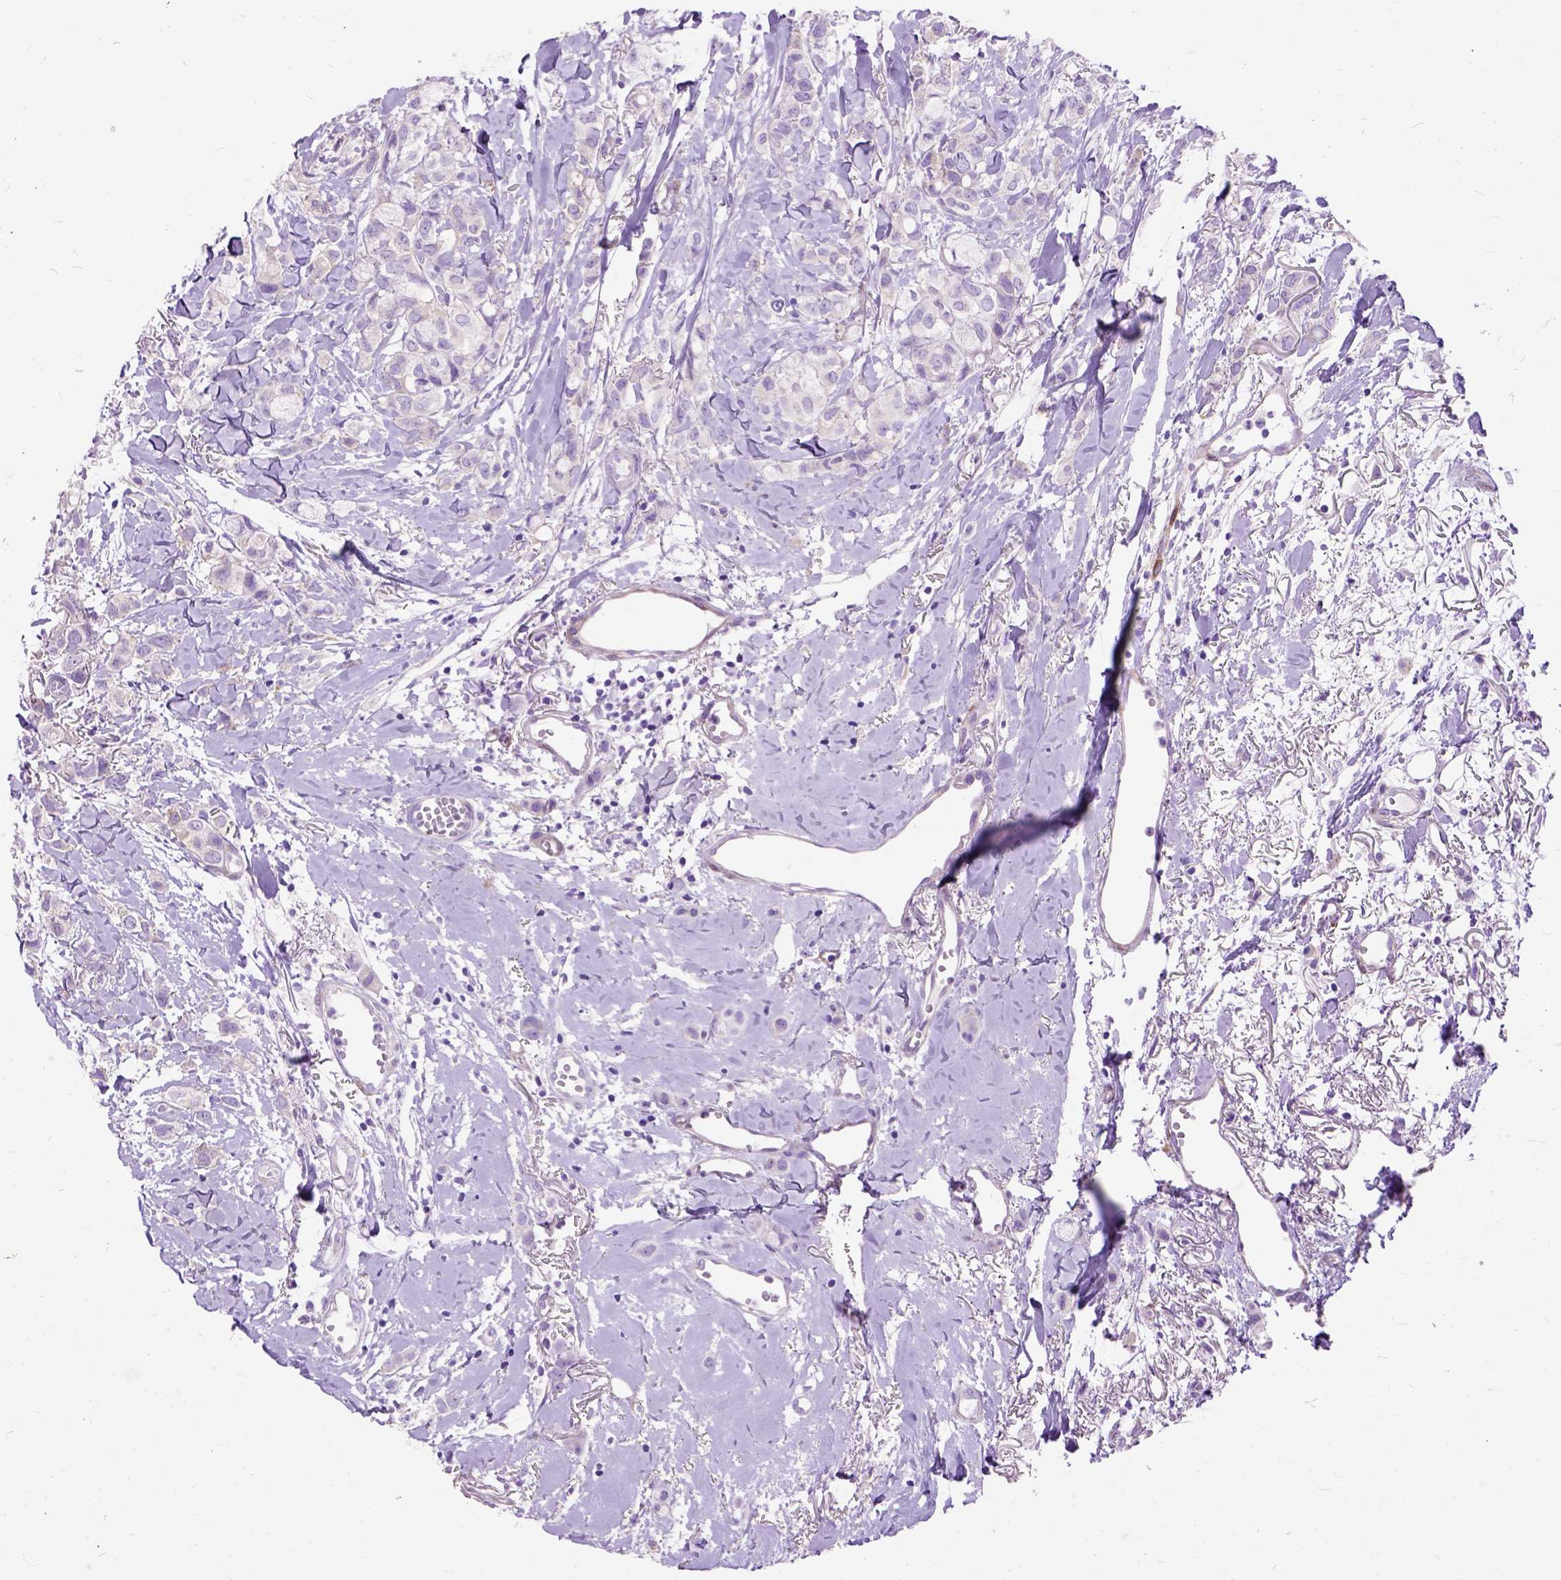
{"staining": {"intensity": "negative", "quantity": "none", "location": "none"}, "tissue": "breast cancer", "cell_type": "Tumor cells", "image_type": "cancer", "snomed": [{"axis": "morphology", "description": "Duct carcinoma"}, {"axis": "topography", "description": "Breast"}], "caption": "Immunohistochemical staining of breast cancer exhibits no significant staining in tumor cells.", "gene": "MAPT", "patient": {"sex": "female", "age": 85}}